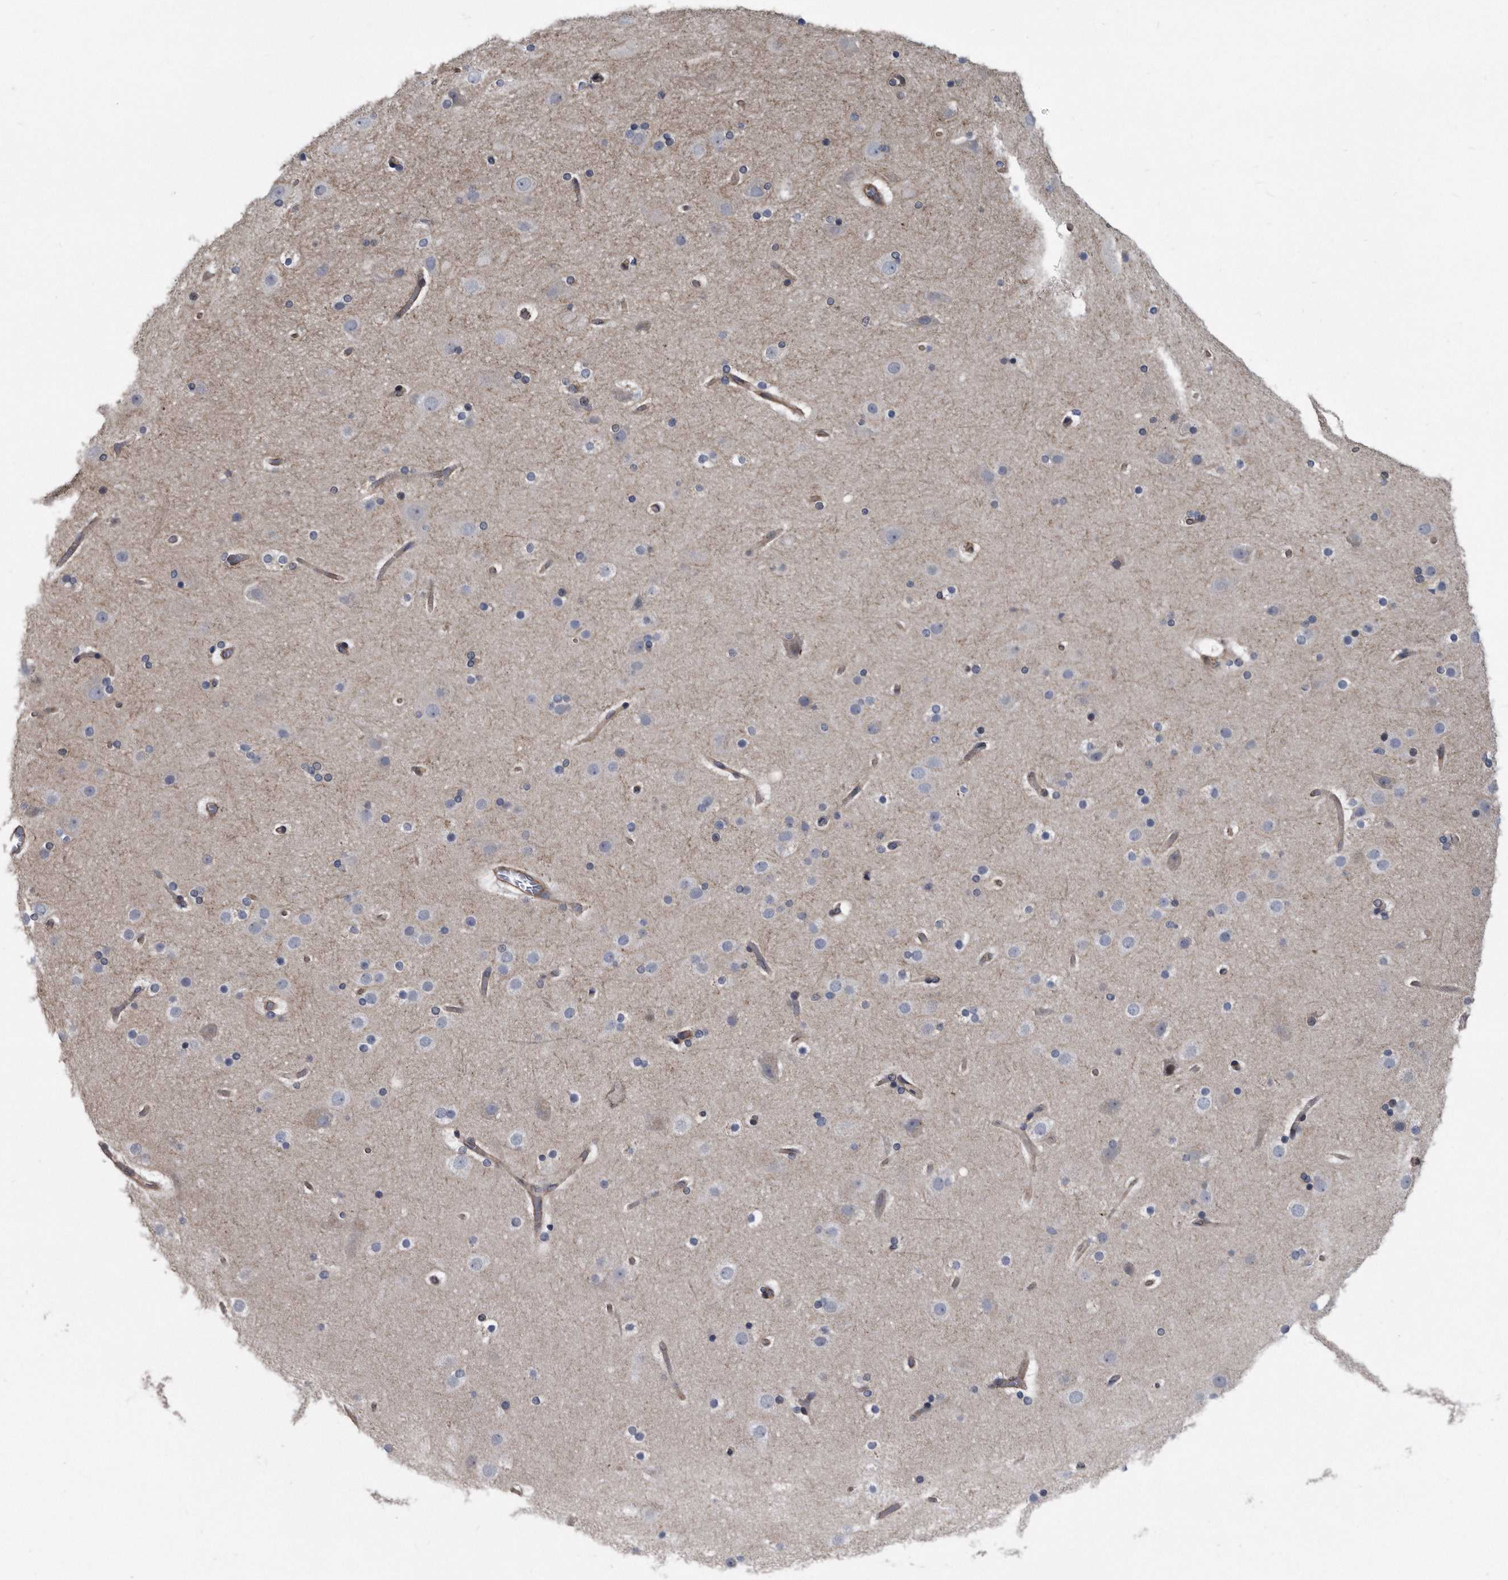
{"staining": {"intensity": "weak", "quantity": ">75%", "location": "cytoplasmic/membranous"}, "tissue": "cerebral cortex", "cell_type": "Endothelial cells", "image_type": "normal", "snomed": [{"axis": "morphology", "description": "Normal tissue, NOS"}, {"axis": "topography", "description": "Cerebral cortex"}], "caption": "Cerebral cortex stained with immunohistochemistry (IHC) shows weak cytoplasmic/membranous staining in about >75% of endothelial cells.", "gene": "ARMCX1", "patient": {"sex": "male", "age": 57}}